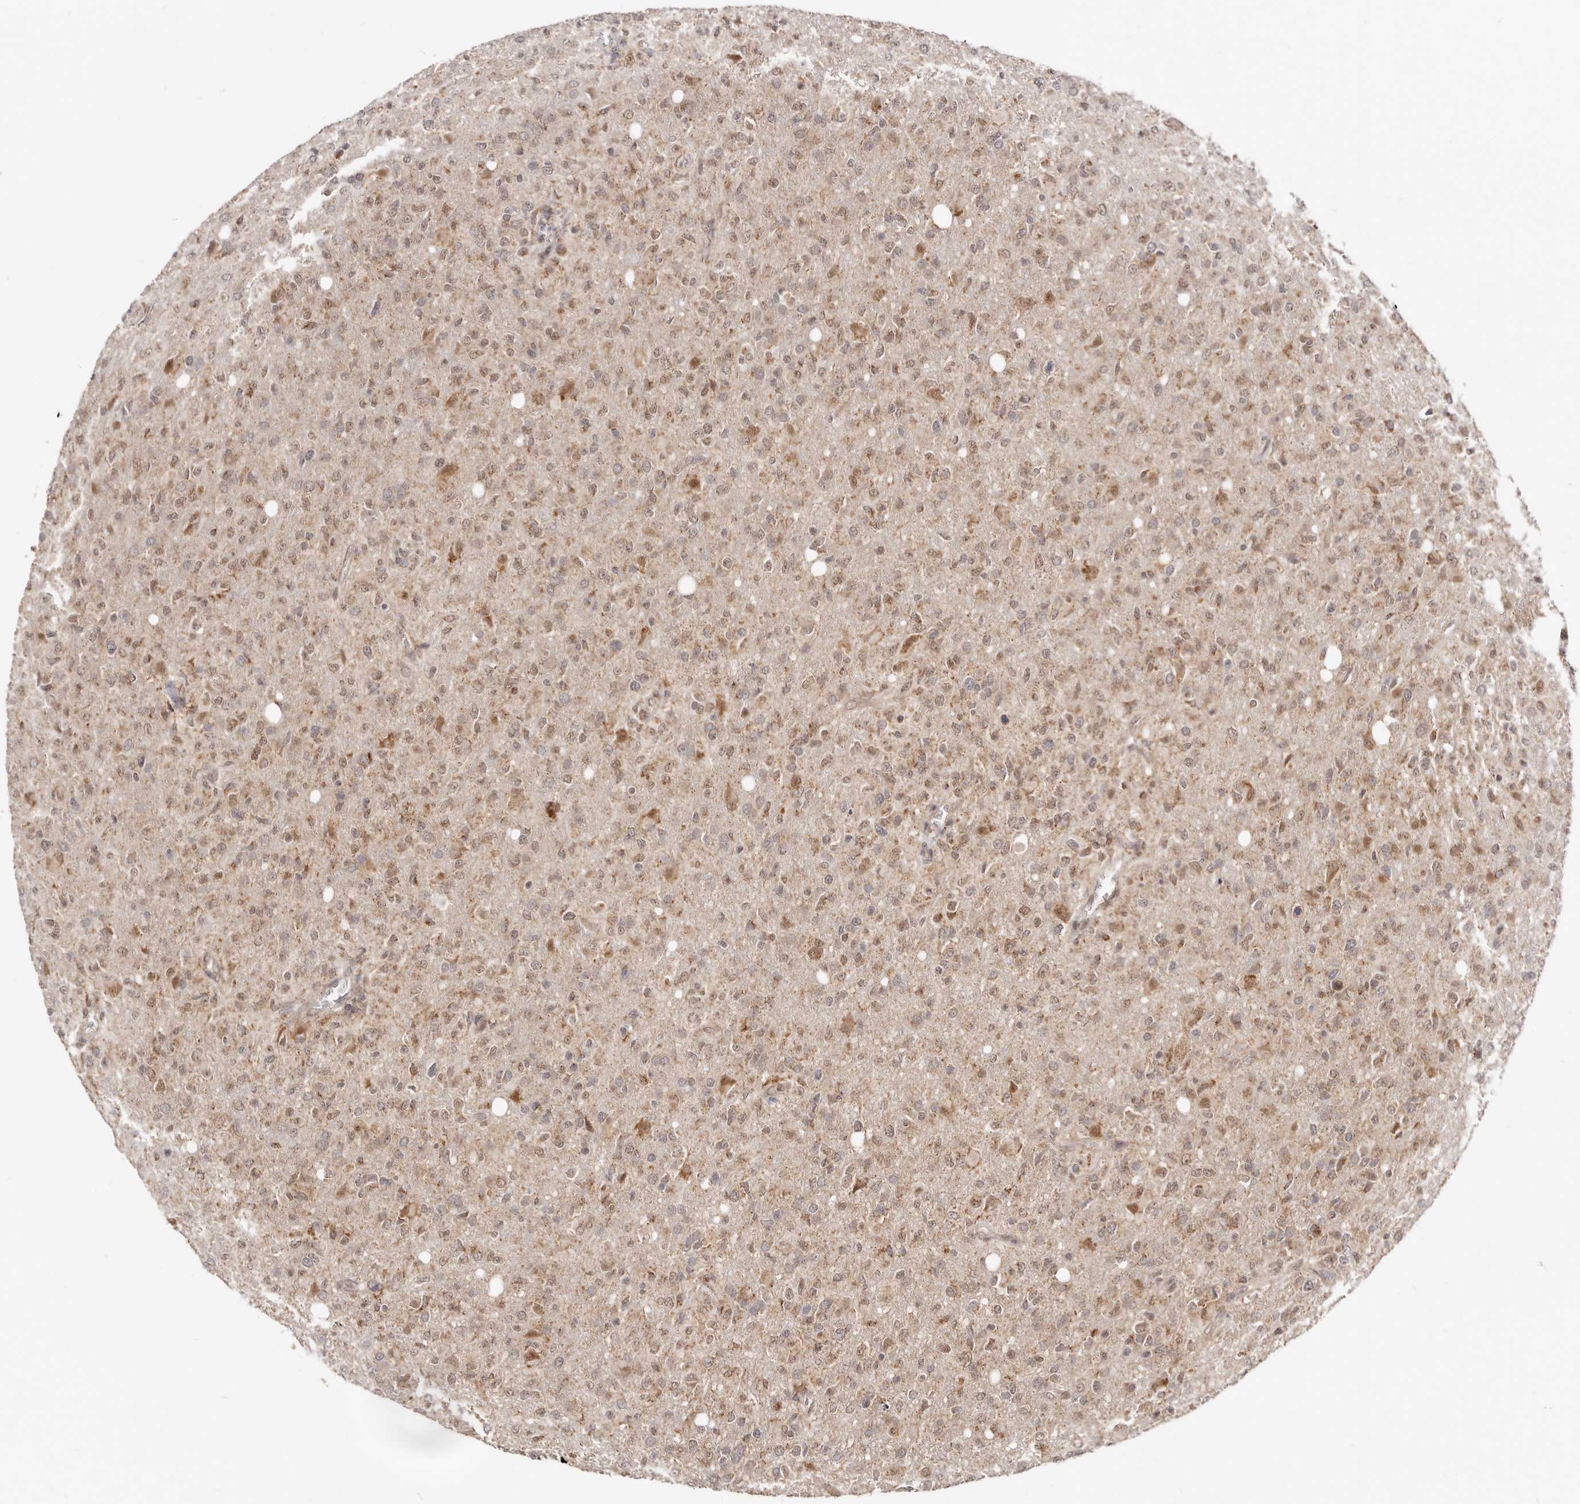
{"staining": {"intensity": "weak", "quantity": "25%-75%", "location": "cytoplasmic/membranous"}, "tissue": "glioma", "cell_type": "Tumor cells", "image_type": "cancer", "snomed": [{"axis": "morphology", "description": "Glioma, malignant, High grade"}, {"axis": "topography", "description": "Brain"}], "caption": "DAB immunohistochemical staining of human malignant glioma (high-grade) reveals weak cytoplasmic/membranous protein expression in about 25%-75% of tumor cells. The staining was performed using DAB, with brown indicating positive protein expression. Nuclei are stained blue with hematoxylin.", "gene": "SEC14L1", "patient": {"sex": "female", "age": 57}}